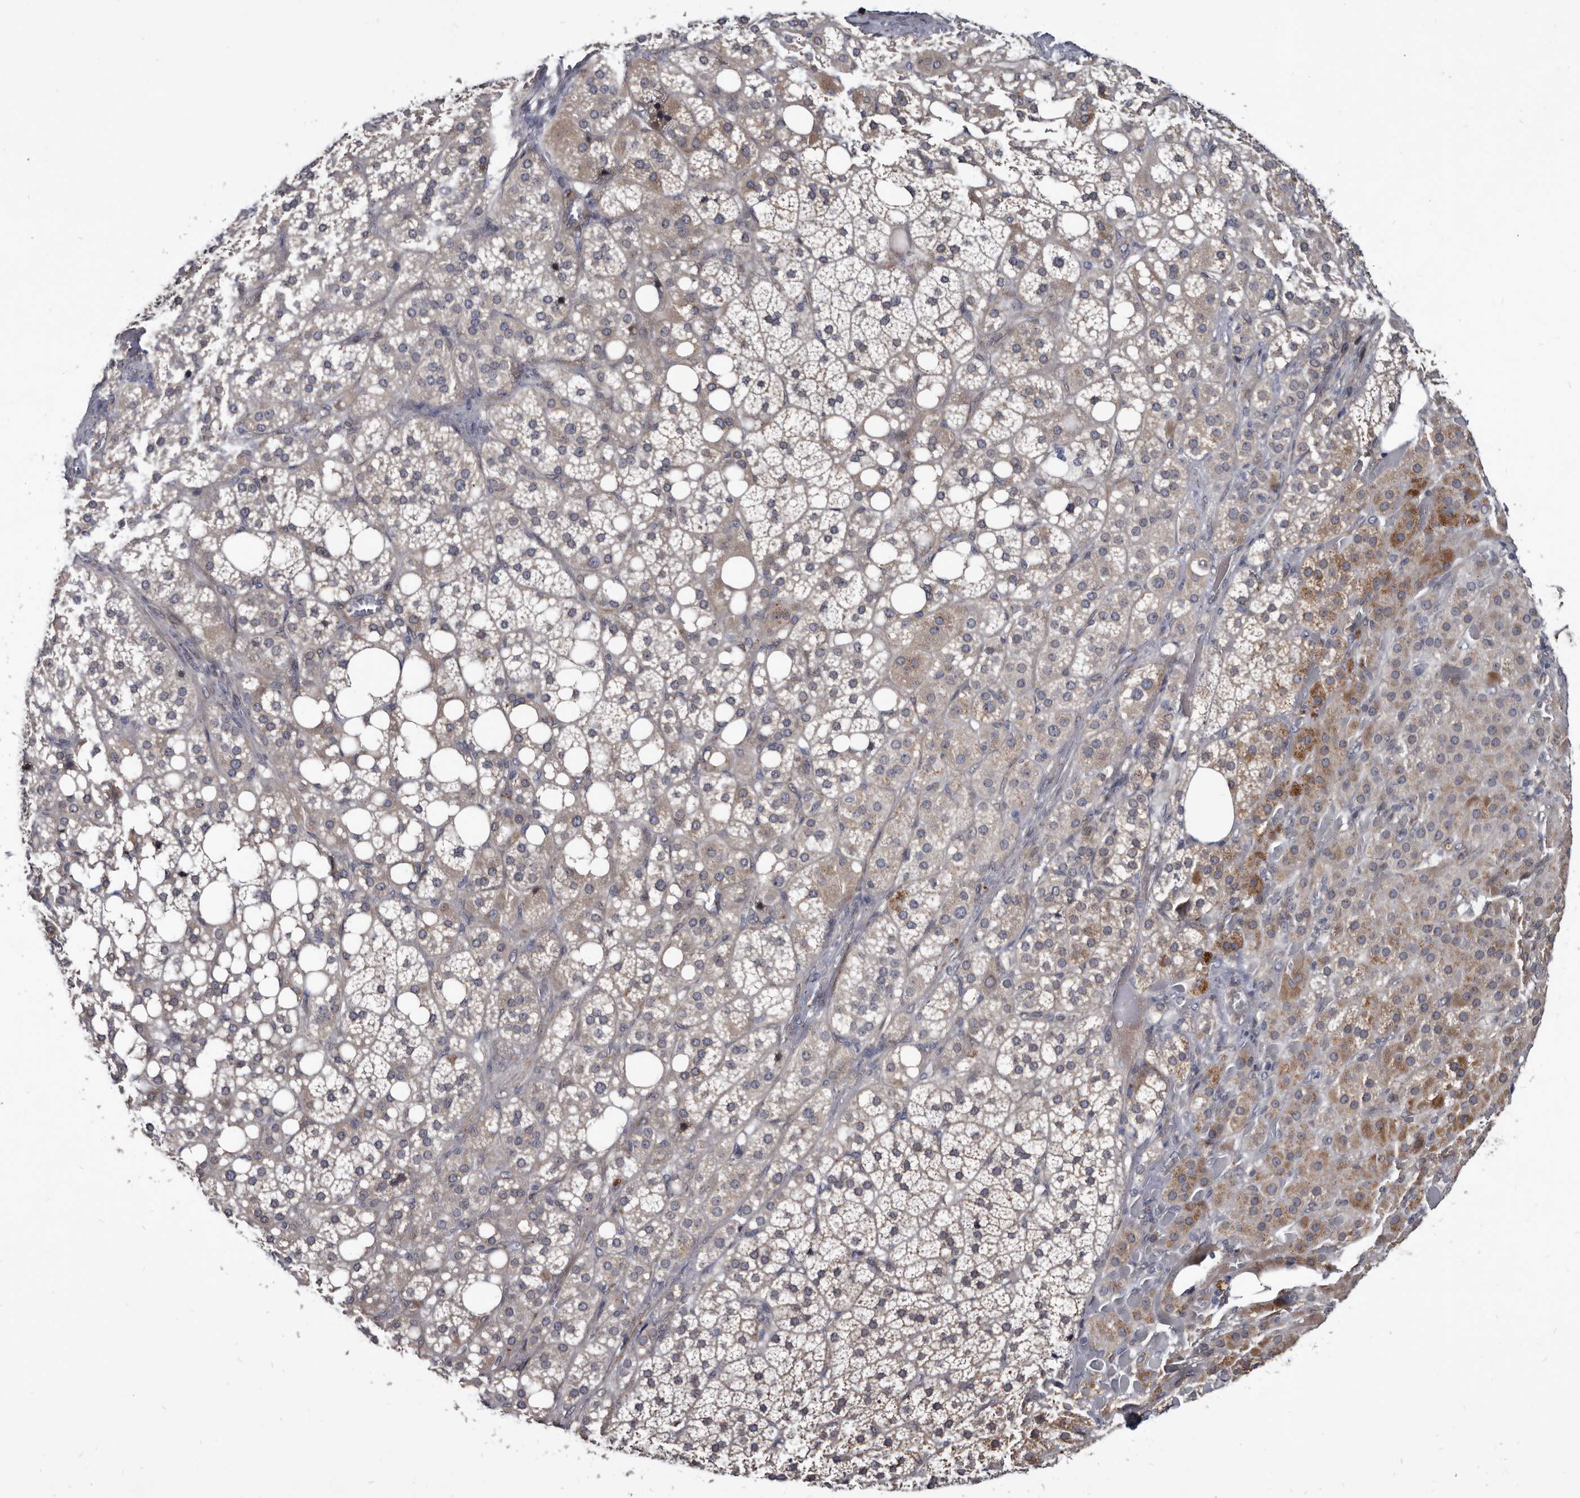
{"staining": {"intensity": "moderate", "quantity": "25%-75%", "location": "cytoplasmic/membranous"}, "tissue": "adrenal gland", "cell_type": "Glandular cells", "image_type": "normal", "snomed": [{"axis": "morphology", "description": "Normal tissue, NOS"}, {"axis": "topography", "description": "Adrenal gland"}], "caption": "Protein positivity by immunohistochemistry (IHC) reveals moderate cytoplasmic/membranous positivity in approximately 25%-75% of glandular cells in unremarkable adrenal gland.", "gene": "PROM1", "patient": {"sex": "female", "age": 59}}